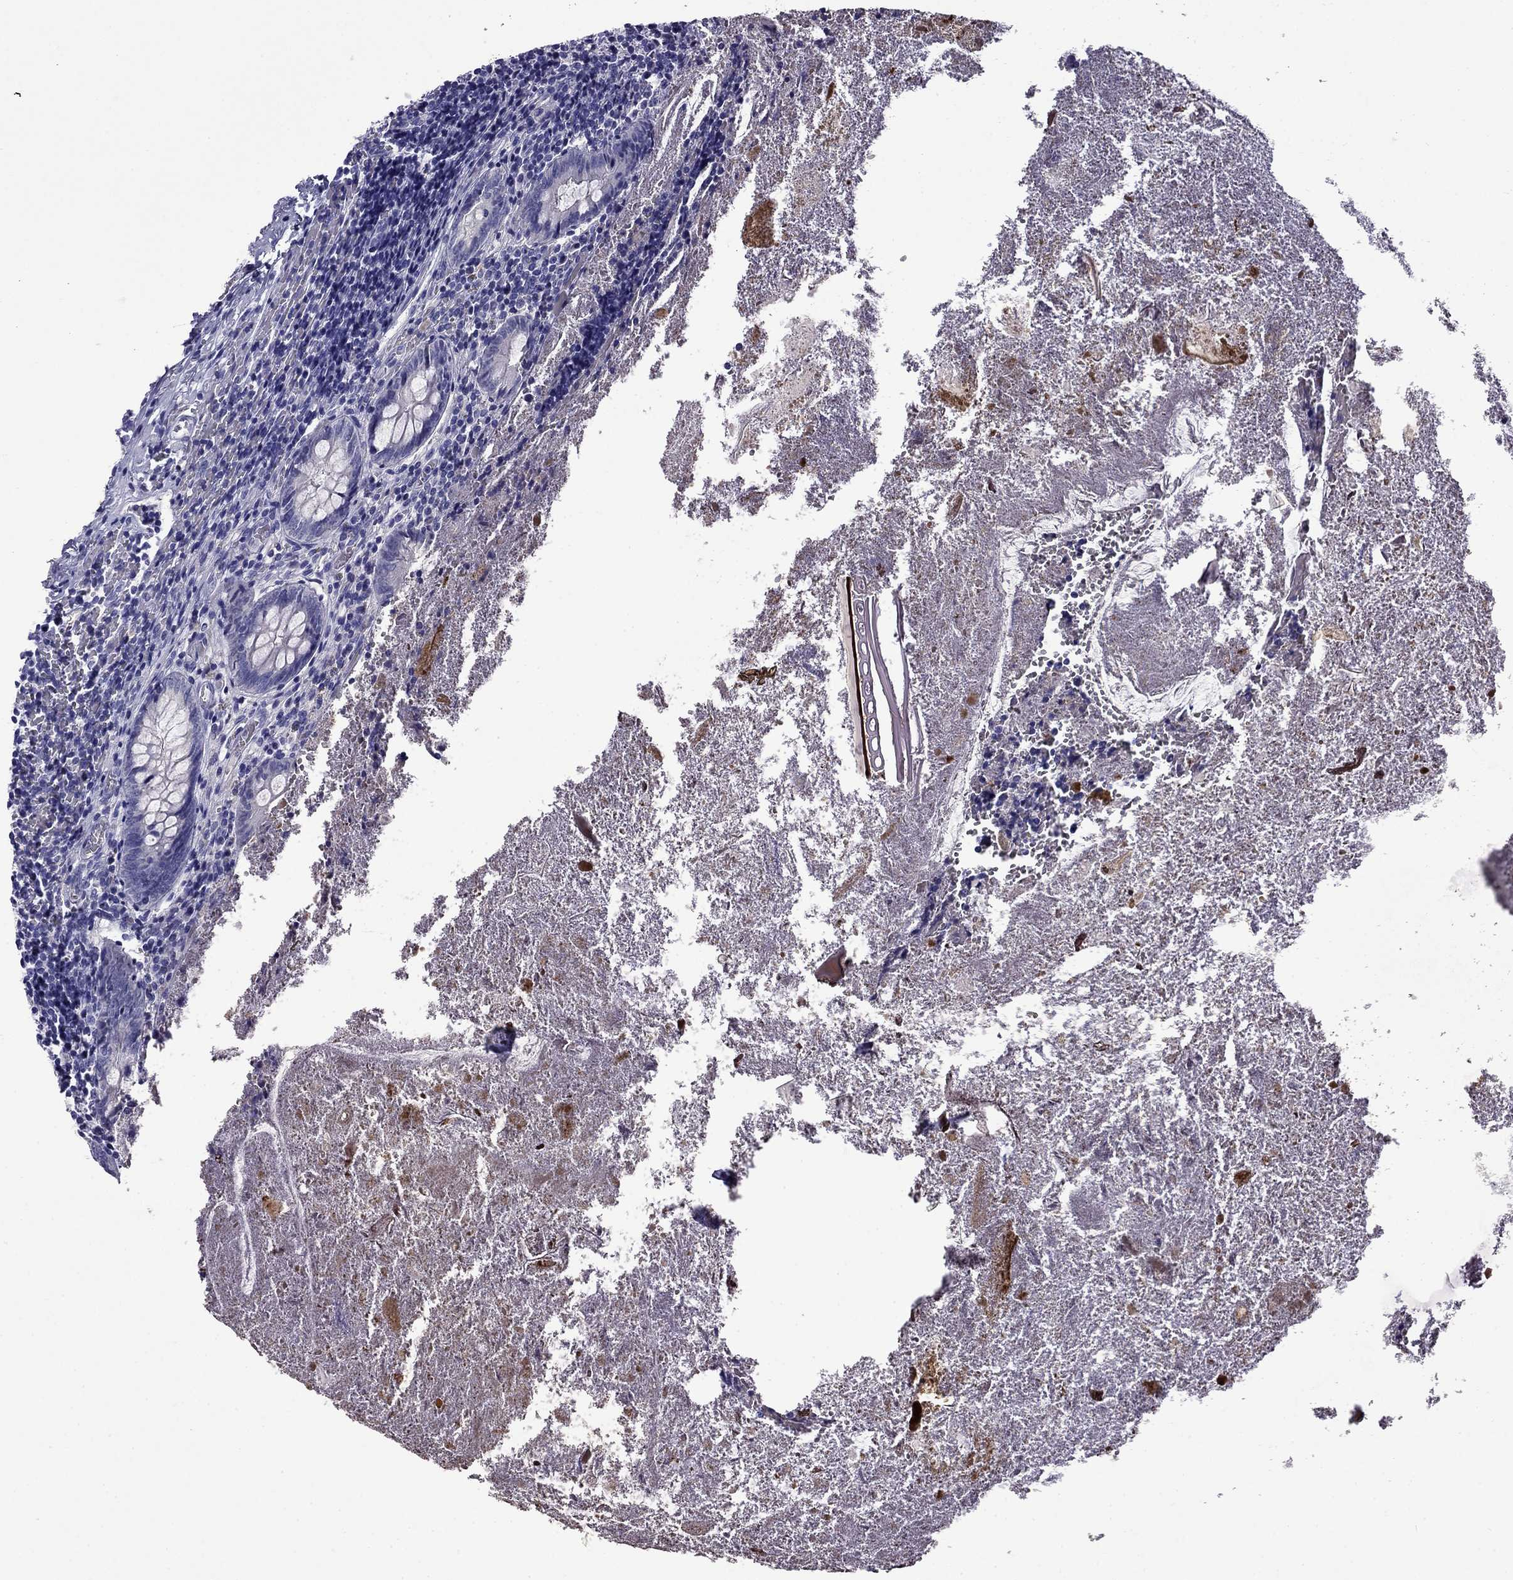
{"staining": {"intensity": "negative", "quantity": "none", "location": "none"}, "tissue": "appendix", "cell_type": "Glandular cells", "image_type": "normal", "snomed": [{"axis": "morphology", "description": "Normal tissue, NOS"}, {"axis": "topography", "description": "Appendix"}], "caption": "Glandular cells are negative for brown protein staining in unremarkable appendix. (DAB (3,3'-diaminobenzidine) immunohistochemistry (IHC), high magnification).", "gene": "MYO15A", "patient": {"sex": "female", "age": 23}}